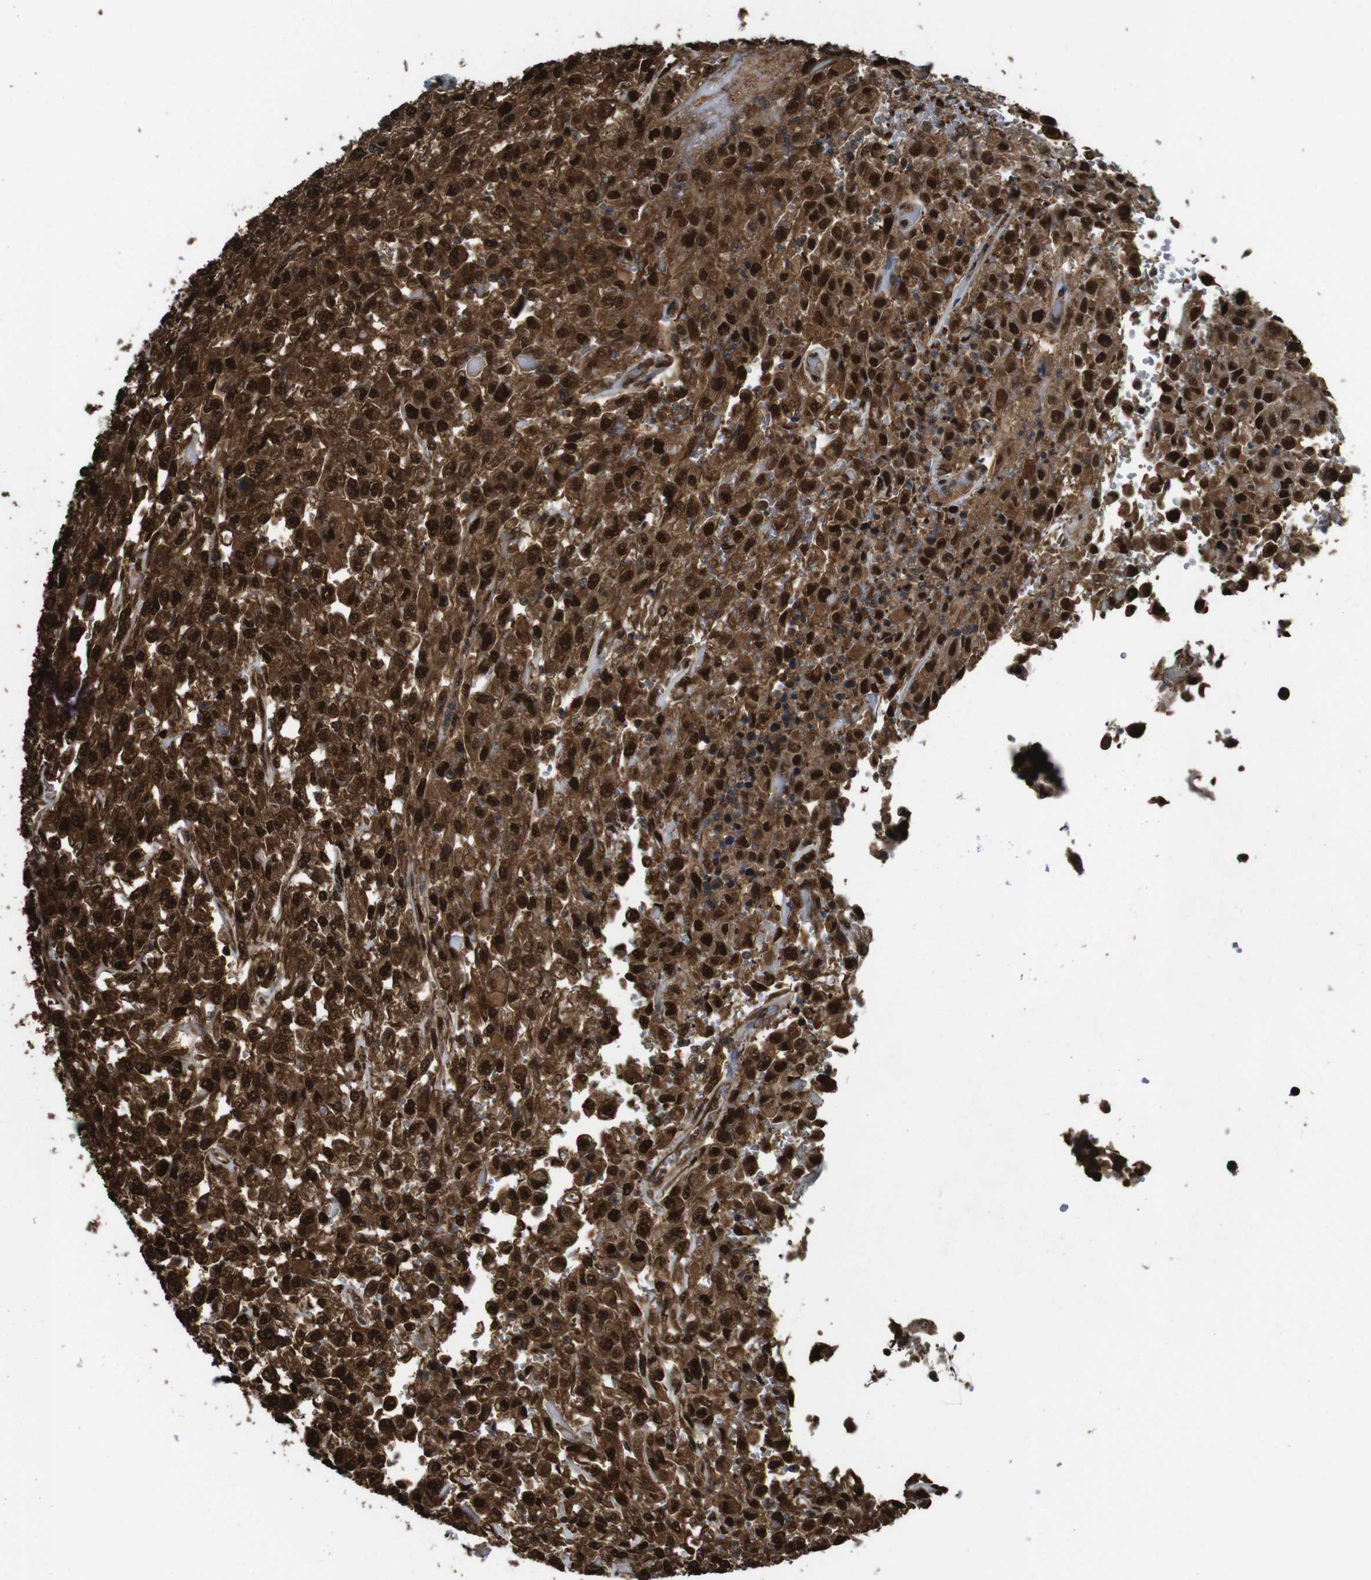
{"staining": {"intensity": "strong", "quantity": ">75%", "location": "cytoplasmic/membranous,nuclear"}, "tissue": "urothelial cancer", "cell_type": "Tumor cells", "image_type": "cancer", "snomed": [{"axis": "morphology", "description": "Urothelial carcinoma, High grade"}, {"axis": "topography", "description": "Urinary bladder"}], "caption": "Approximately >75% of tumor cells in high-grade urothelial carcinoma reveal strong cytoplasmic/membranous and nuclear protein staining as visualized by brown immunohistochemical staining.", "gene": "VCP", "patient": {"sex": "male", "age": 46}}